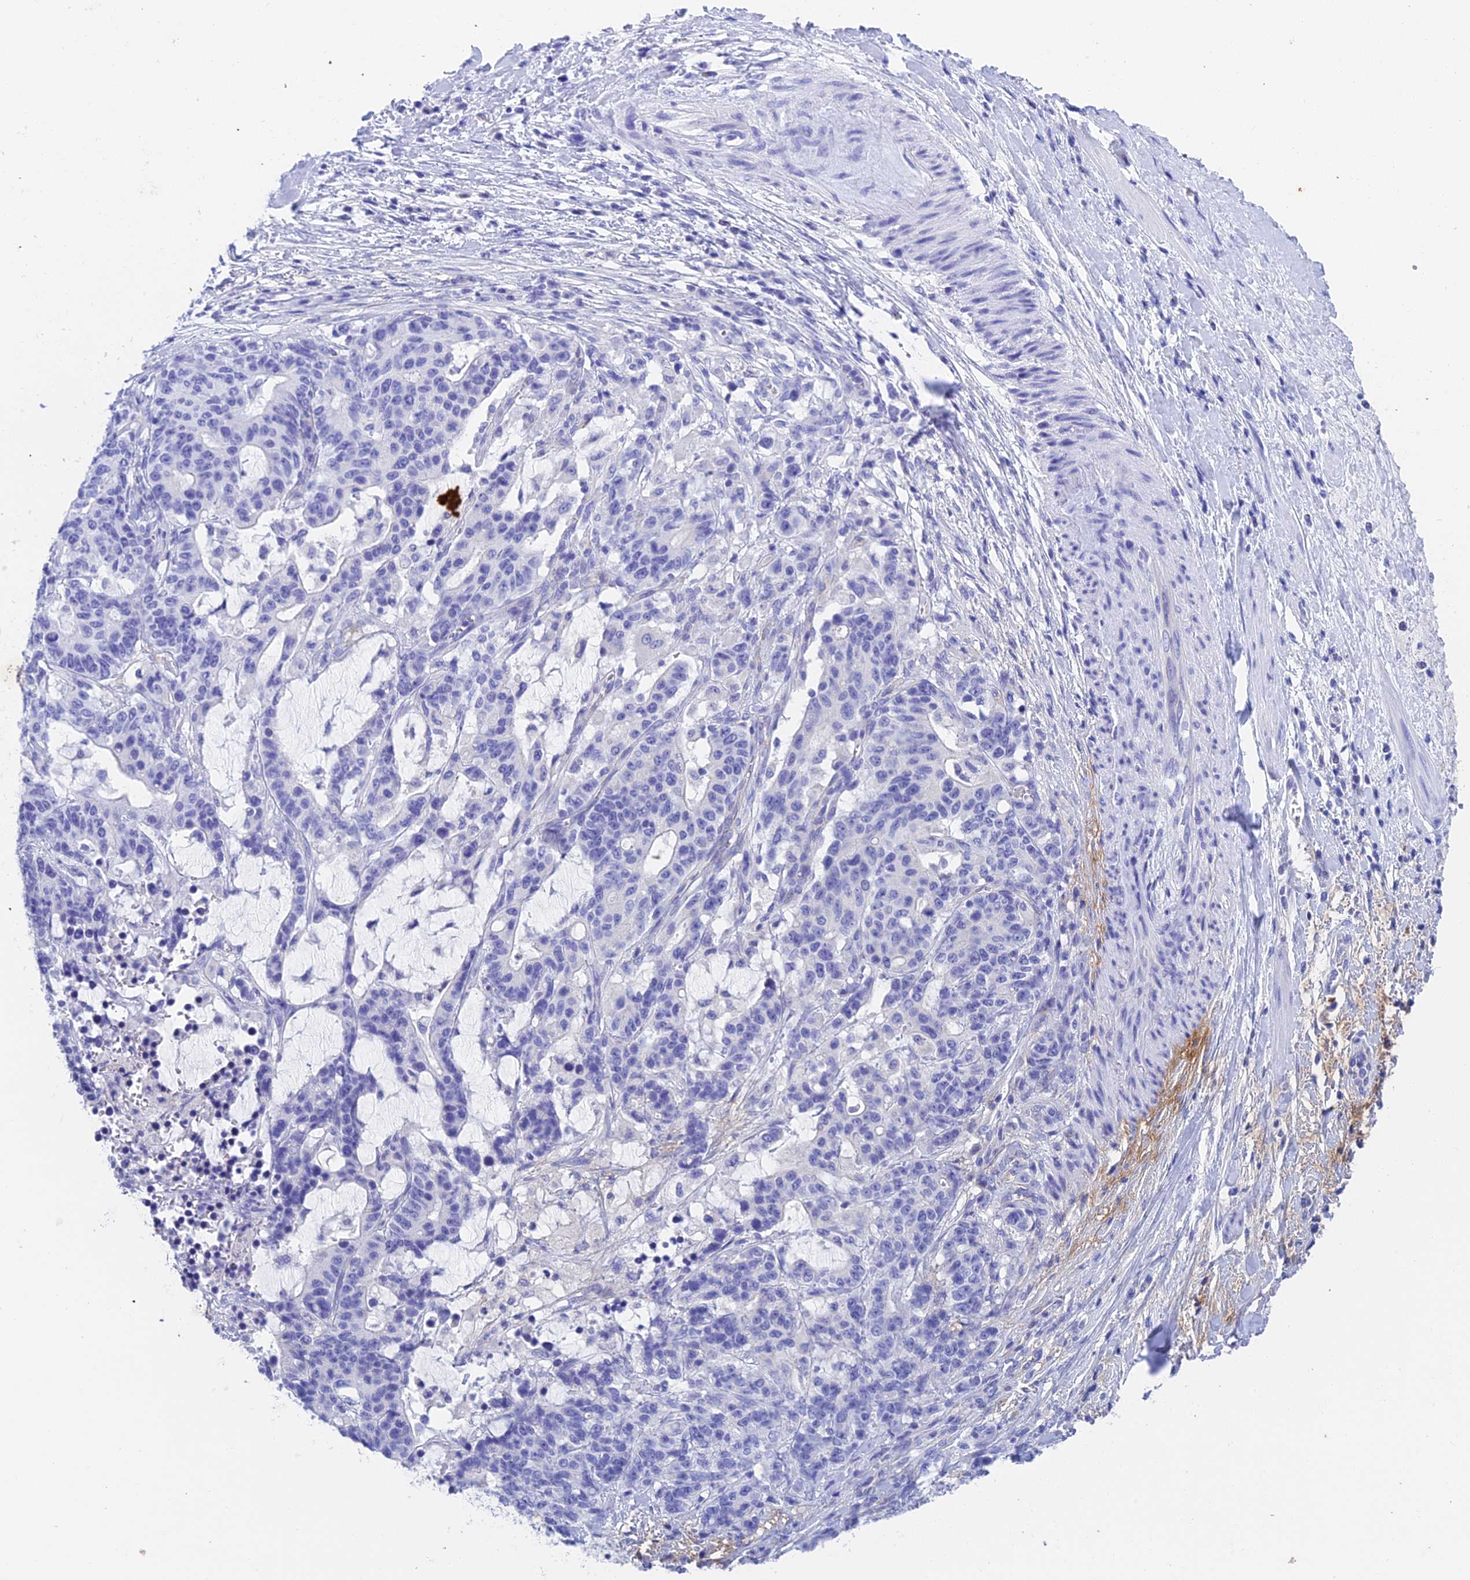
{"staining": {"intensity": "negative", "quantity": "none", "location": "none"}, "tissue": "stomach cancer", "cell_type": "Tumor cells", "image_type": "cancer", "snomed": [{"axis": "morphology", "description": "Normal tissue, NOS"}, {"axis": "morphology", "description": "Adenocarcinoma, NOS"}, {"axis": "topography", "description": "Stomach"}], "caption": "A high-resolution micrograph shows immunohistochemistry (IHC) staining of stomach cancer, which reveals no significant positivity in tumor cells.", "gene": "ADAMTS13", "patient": {"sex": "female", "age": 64}}